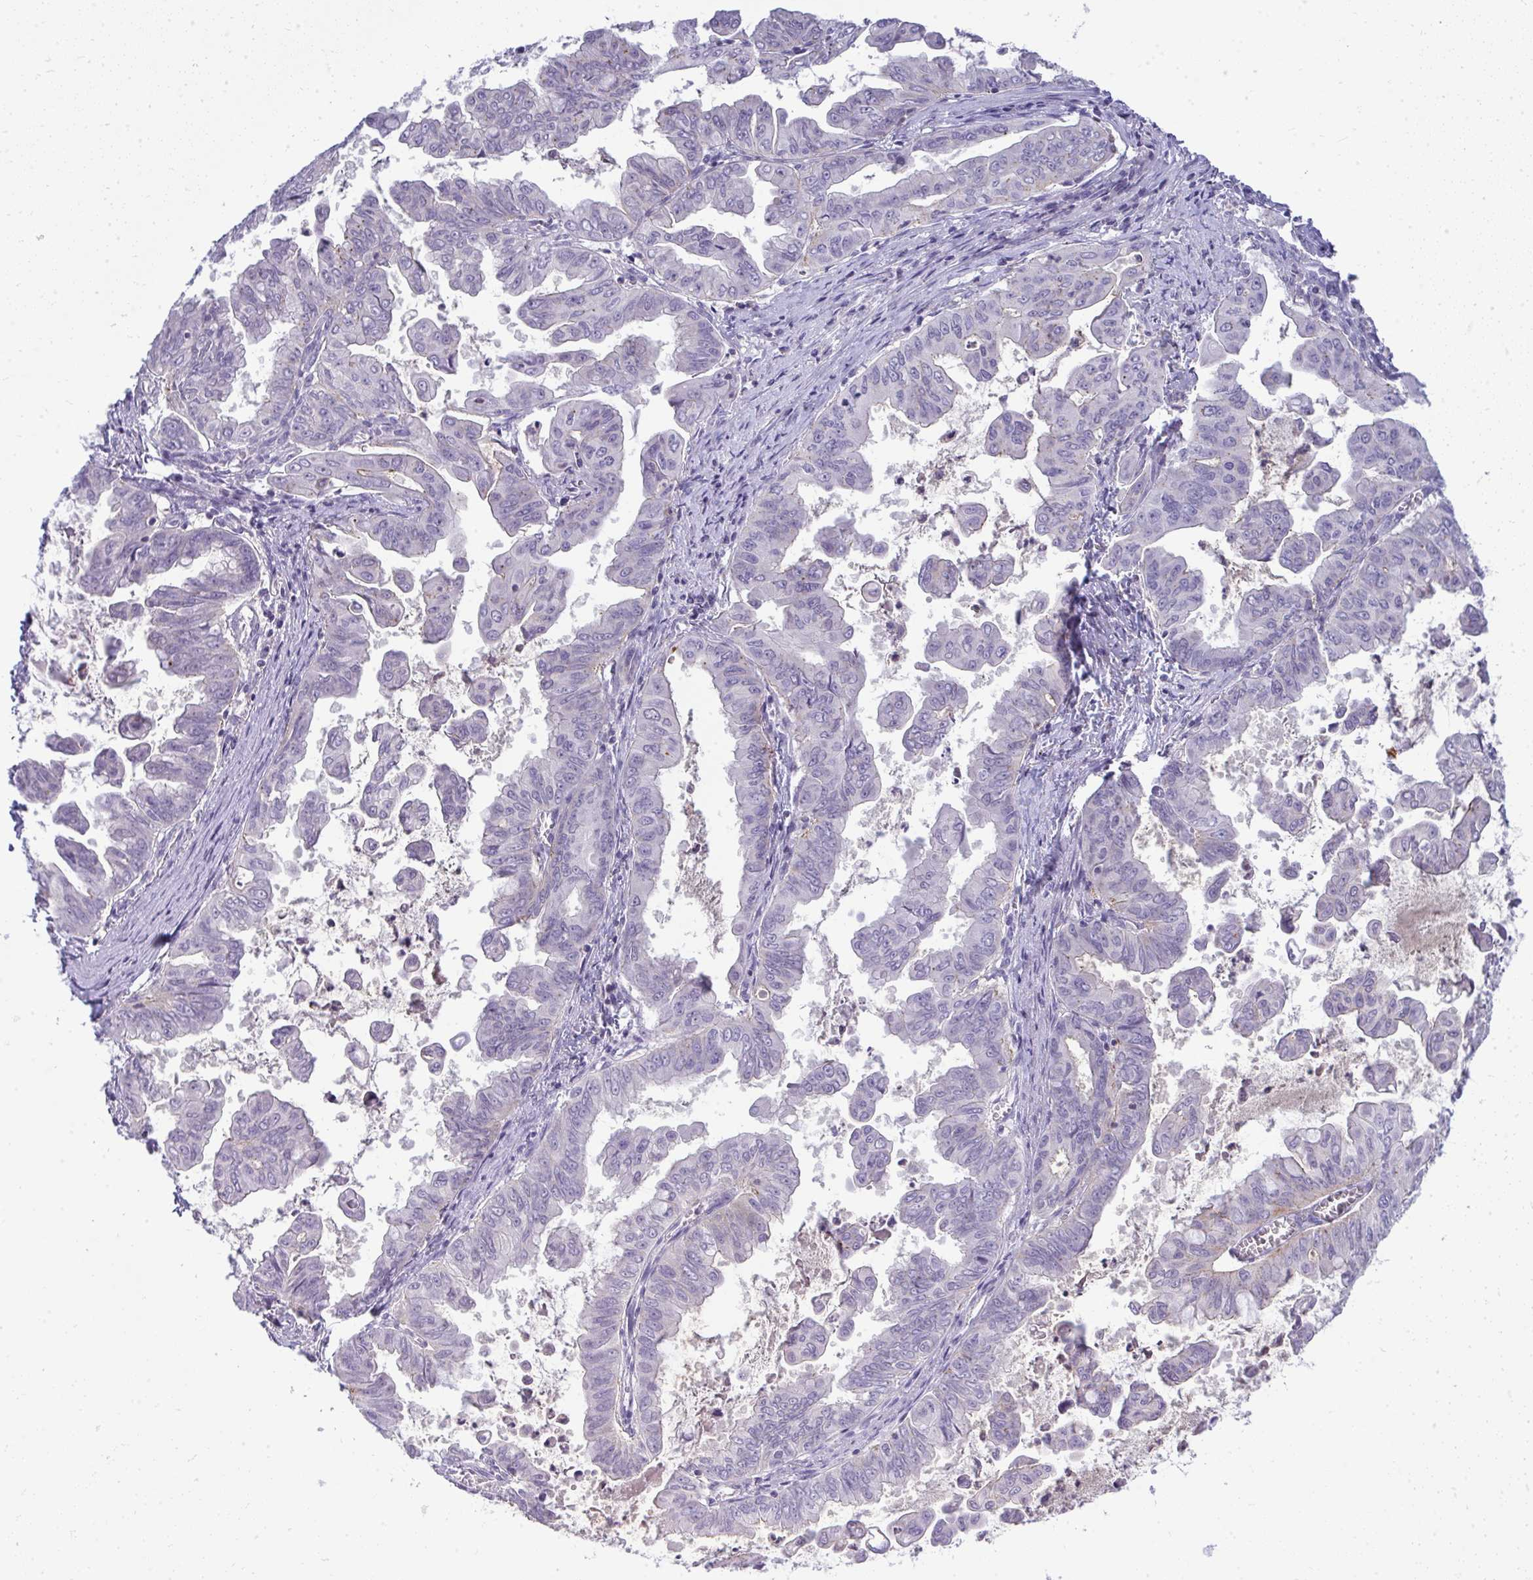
{"staining": {"intensity": "moderate", "quantity": "<25%", "location": "cytoplasmic/membranous"}, "tissue": "stomach cancer", "cell_type": "Tumor cells", "image_type": "cancer", "snomed": [{"axis": "morphology", "description": "Adenocarcinoma, NOS"}, {"axis": "topography", "description": "Stomach, upper"}], "caption": "Protein expression analysis of human stomach adenocarcinoma reveals moderate cytoplasmic/membranous expression in approximately <25% of tumor cells.", "gene": "VPS4B", "patient": {"sex": "male", "age": 80}}